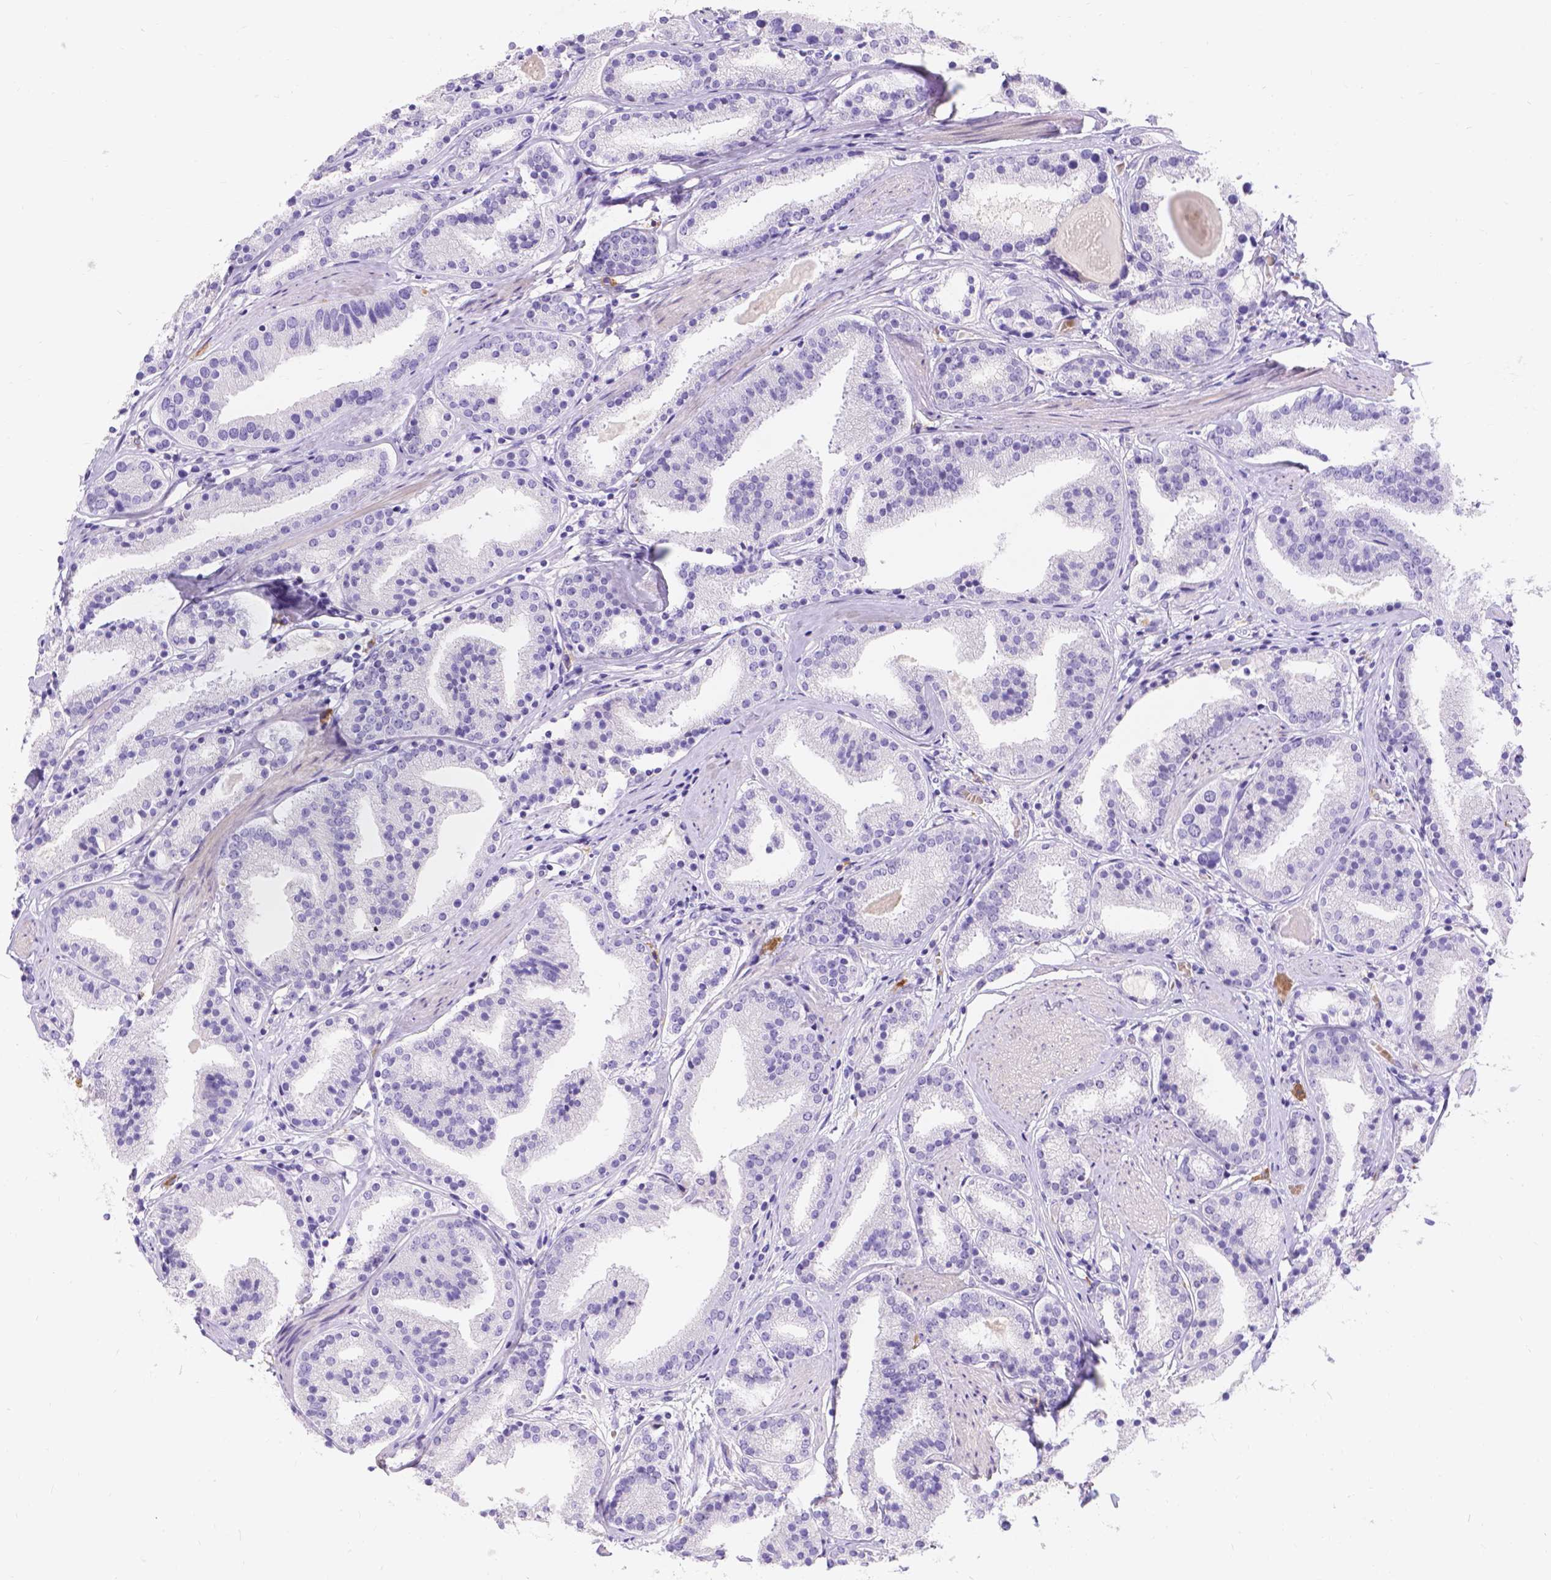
{"staining": {"intensity": "negative", "quantity": "none", "location": "none"}, "tissue": "prostate cancer", "cell_type": "Tumor cells", "image_type": "cancer", "snomed": [{"axis": "morphology", "description": "Adenocarcinoma, High grade"}, {"axis": "topography", "description": "Prostate"}], "caption": "An immunohistochemistry (IHC) image of prostate cancer (high-grade adenocarcinoma) is shown. There is no staining in tumor cells of prostate cancer (high-grade adenocarcinoma). Nuclei are stained in blue.", "gene": "GNRHR", "patient": {"sex": "male", "age": 63}}